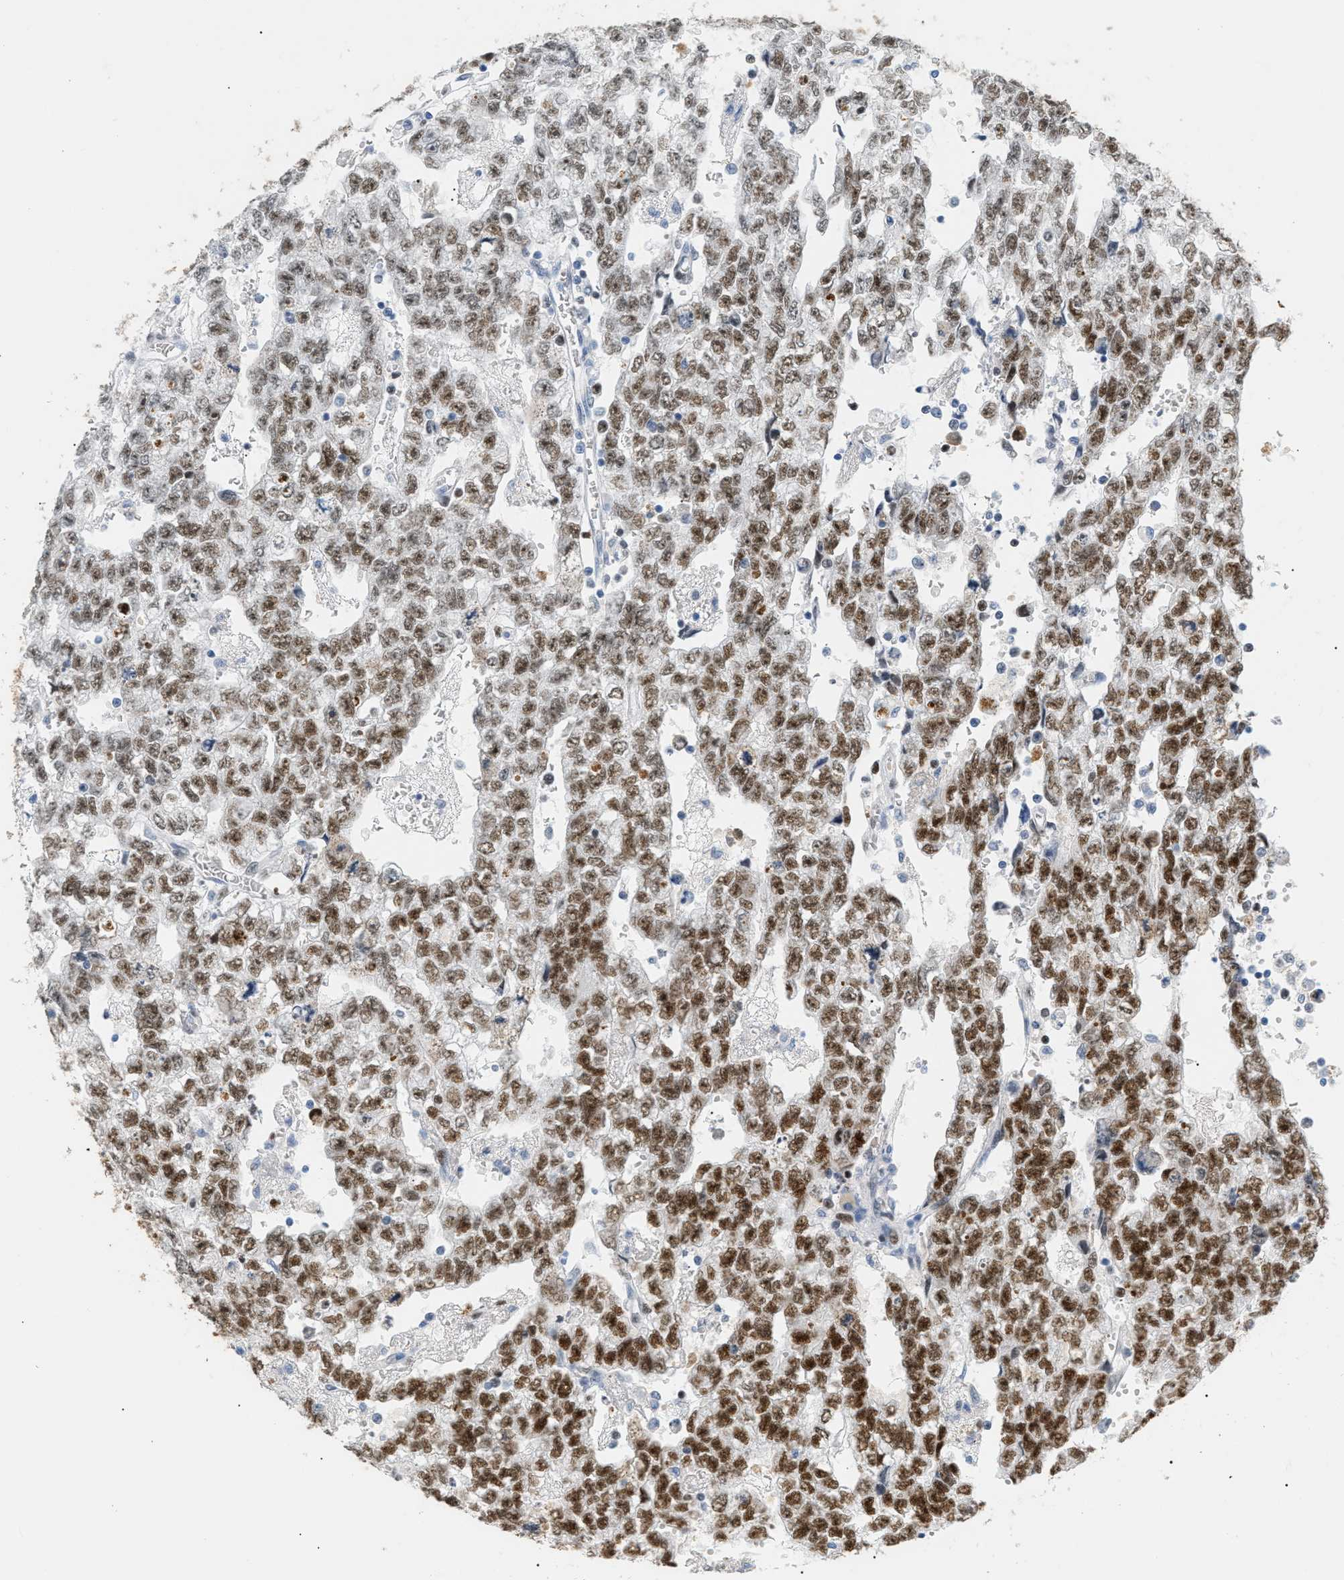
{"staining": {"intensity": "strong", "quantity": ">75%", "location": "nuclear"}, "tissue": "testis cancer", "cell_type": "Tumor cells", "image_type": "cancer", "snomed": [{"axis": "morphology", "description": "Seminoma, NOS"}, {"axis": "morphology", "description": "Carcinoma, Embryonal, NOS"}, {"axis": "topography", "description": "Testis"}], "caption": "Testis cancer (embryonal carcinoma) stained for a protein displays strong nuclear positivity in tumor cells.", "gene": "MCM7", "patient": {"sex": "male", "age": 38}}